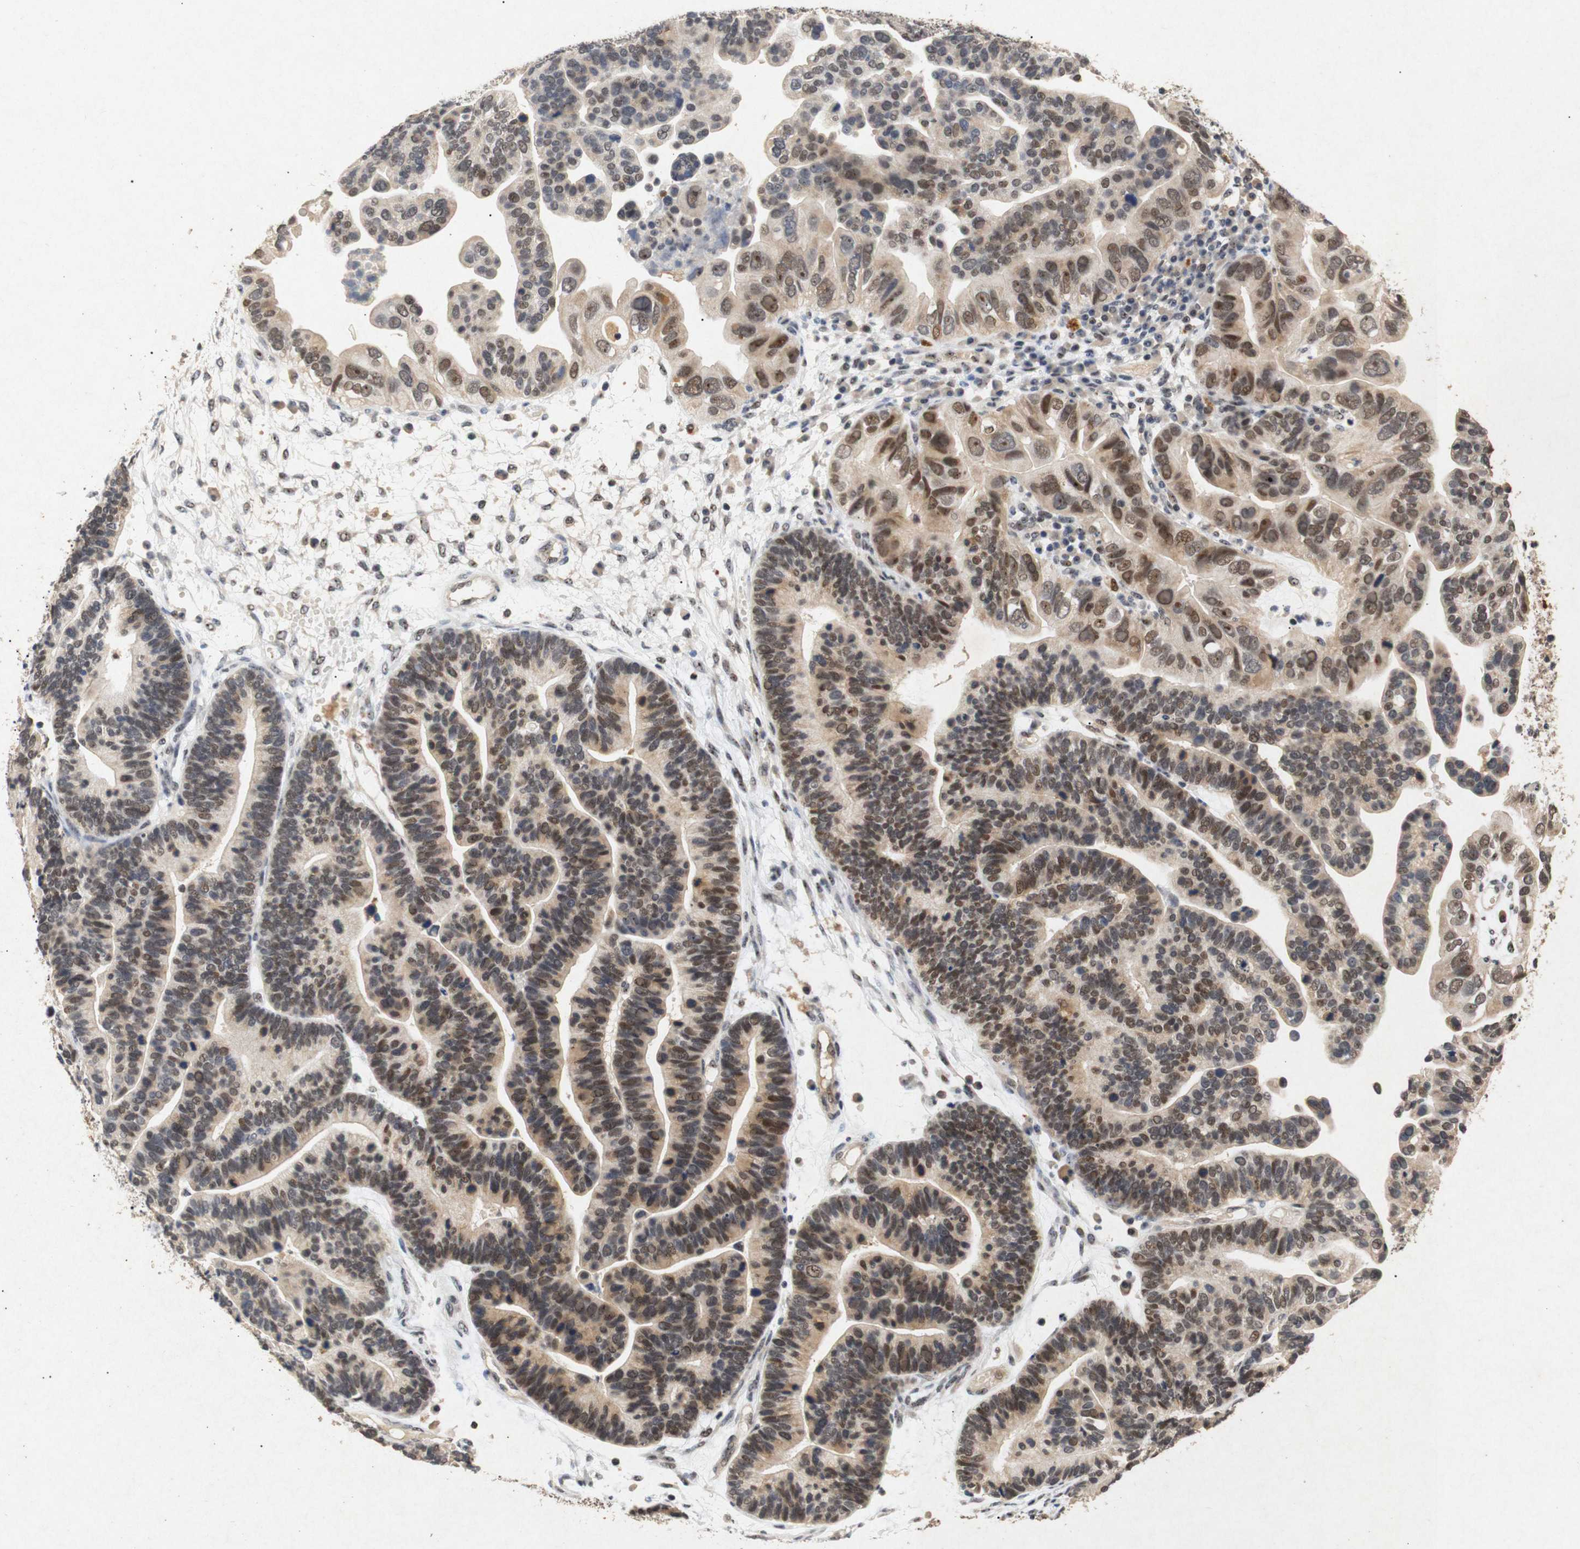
{"staining": {"intensity": "moderate", "quantity": ">75%", "location": "cytoplasmic/membranous,nuclear"}, "tissue": "ovarian cancer", "cell_type": "Tumor cells", "image_type": "cancer", "snomed": [{"axis": "morphology", "description": "Cystadenocarcinoma, serous, NOS"}, {"axis": "topography", "description": "Ovary"}], "caption": "A brown stain shows moderate cytoplasmic/membranous and nuclear positivity of a protein in human ovarian serous cystadenocarcinoma tumor cells.", "gene": "PARN", "patient": {"sex": "female", "age": 56}}